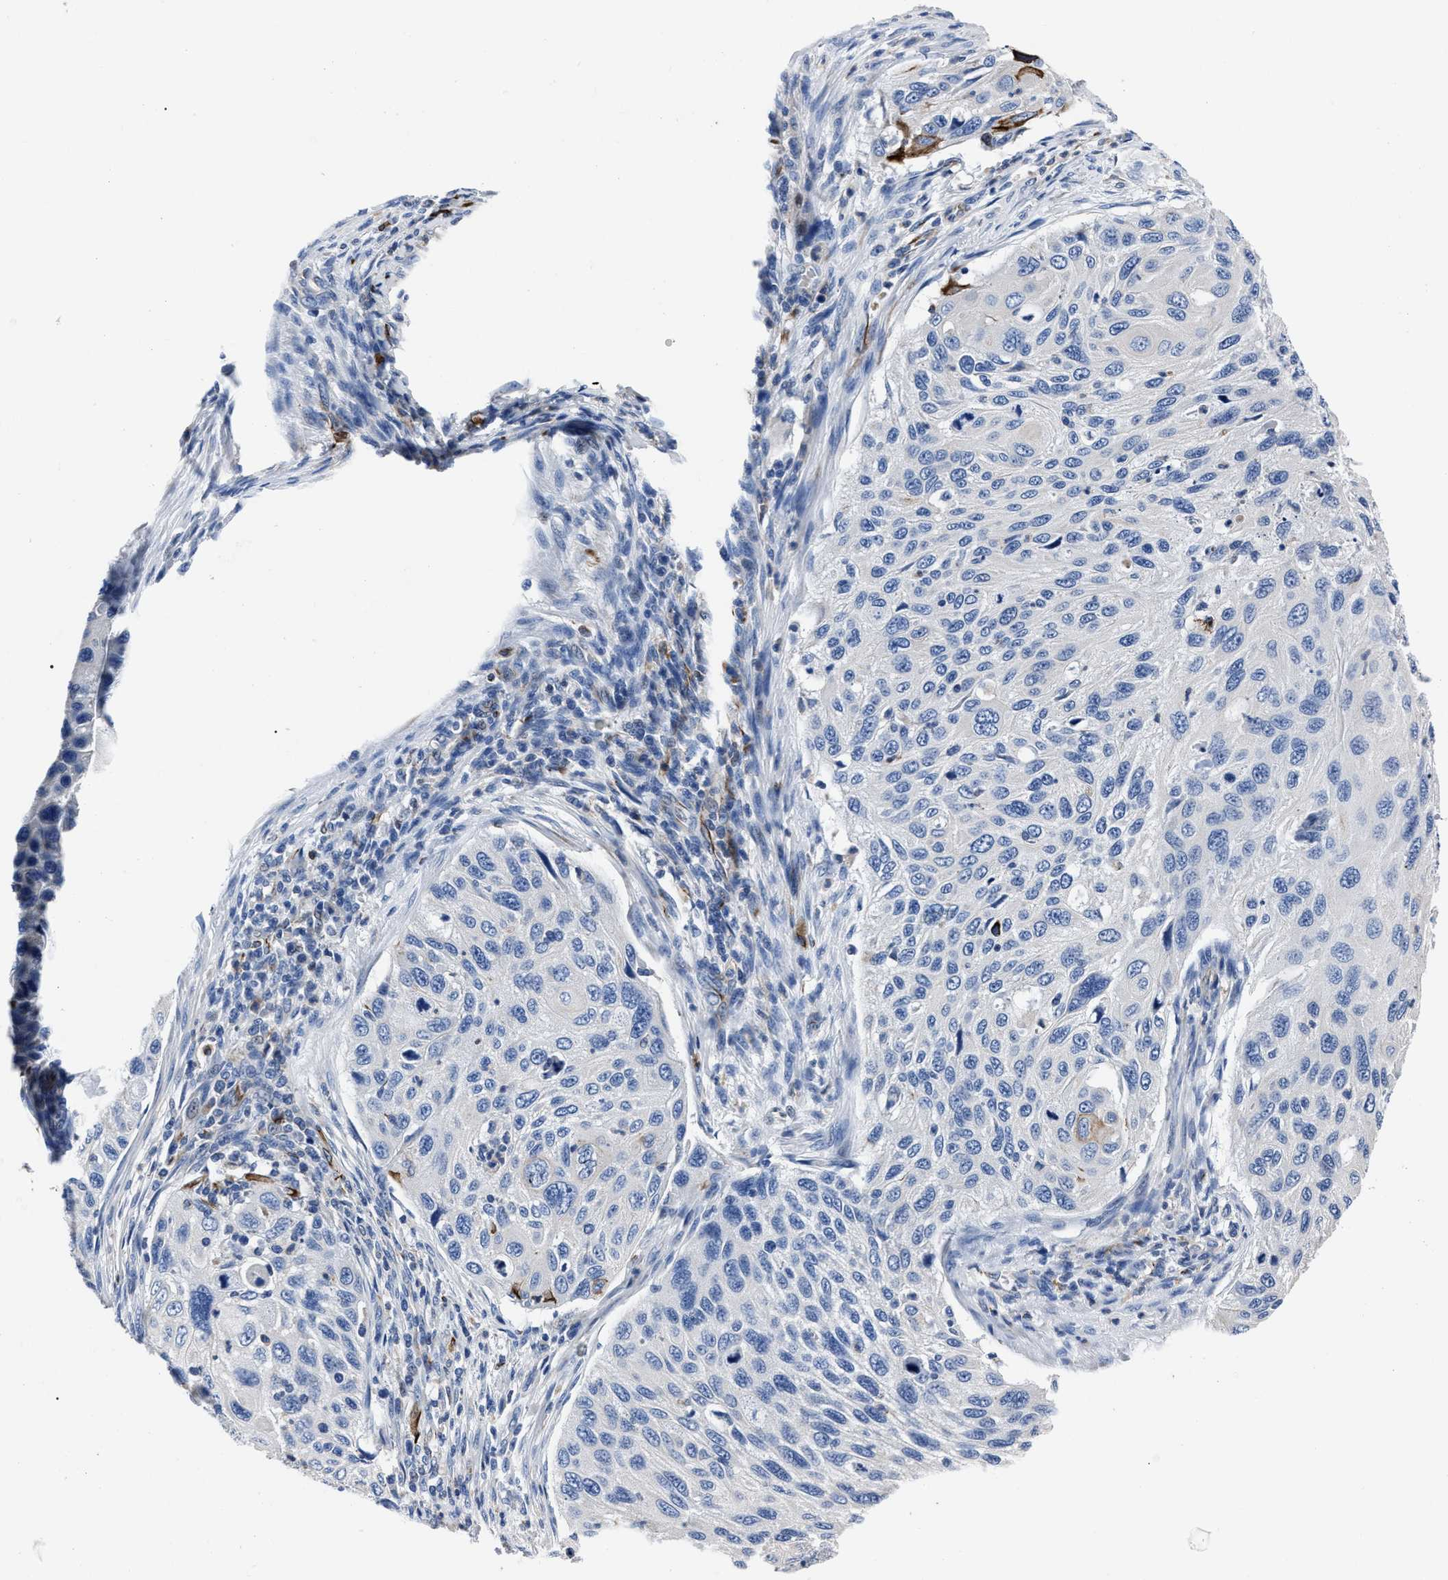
{"staining": {"intensity": "negative", "quantity": "none", "location": "none"}, "tissue": "cervical cancer", "cell_type": "Tumor cells", "image_type": "cancer", "snomed": [{"axis": "morphology", "description": "Squamous cell carcinoma, NOS"}, {"axis": "topography", "description": "Cervix"}], "caption": "High power microscopy micrograph of an immunohistochemistry (IHC) histopathology image of cervical cancer, revealing no significant expression in tumor cells. (DAB immunohistochemistry (IHC) visualized using brightfield microscopy, high magnification).", "gene": "OR10G3", "patient": {"sex": "female", "age": 70}}